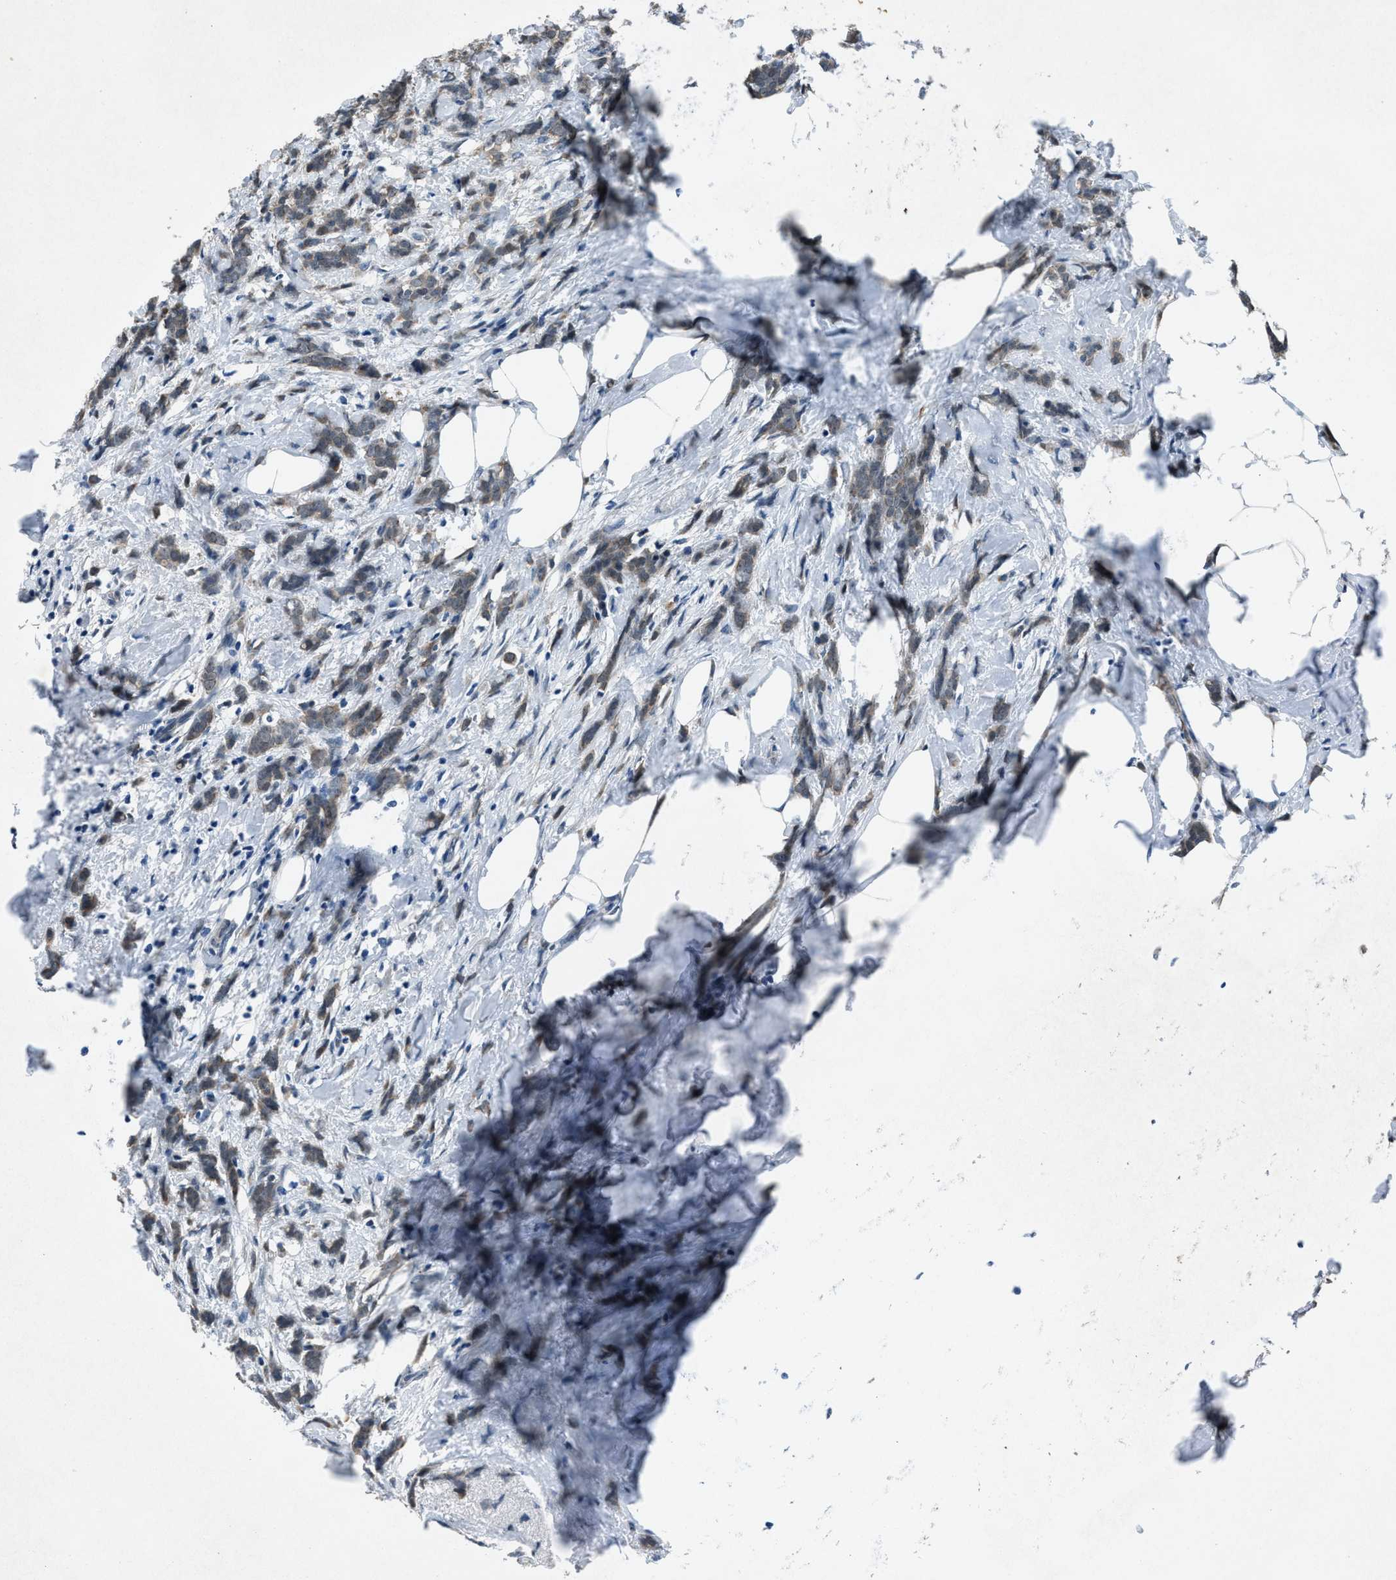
{"staining": {"intensity": "weak", "quantity": ">75%", "location": "cytoplasmic/membranous"}, "tissue": "breast cancer", "cell_type": "Tumor cells", "image_type": "cancer", "snomed": [{"axis": "morphology", "description": "Lobular carcinoma, in situ"}, {"axis": "morphology", "description": "Lobular carcinoma"}, {"axis": "topography", "description": "Breast"}], "caption": "Weak cytoplasmic/membranous expression is seen in approximately >75% of tumor cells in breast cancer (lobular carcinoma). (Brightfield microscopy of DAB IHC at high magnification).", "gene": "DUSP19", "patient": {"sex": "female", "age": 41}}